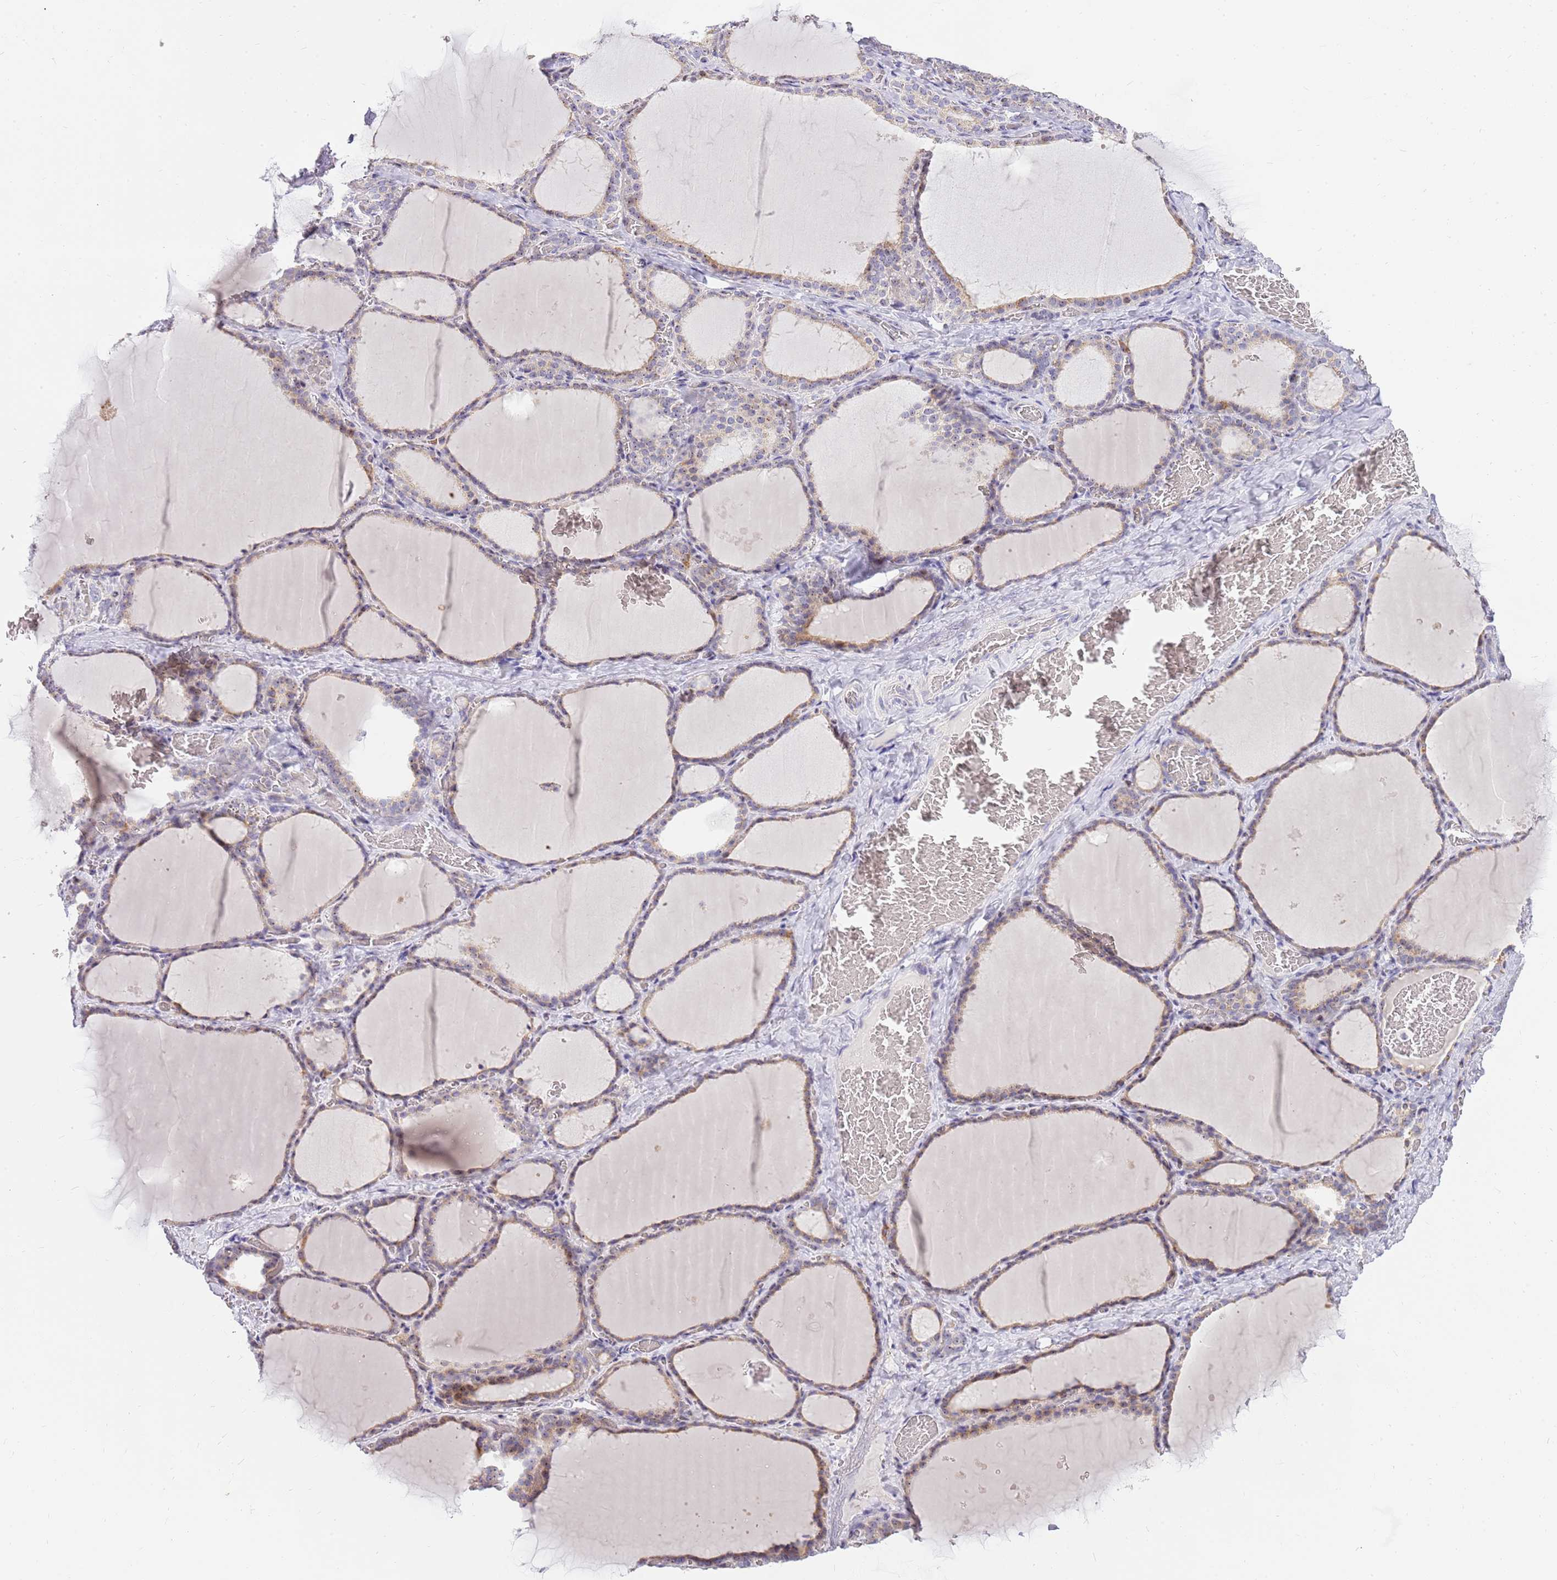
{"staining": {"intensity": "weak", "quantity": ">75%", "location": "cytoplasmic/membranous"}, "tissue": "thyroid gland", "cell_type": "Glandular cells", "image_type": "normal", "snomed": [{"axis": "morphology", "description": "Normal tissue, NOS"}, {"axis": "topography", "description": "Thyroid gland"}], "caption": "This photomicrograph shows normal thyroid gland stained with immunohistochemistry (IHC) to label a protein in brown. The cytoplasmic/membranous of glandular cells show weak positivity for the protein. Nuclei are counter-stained blue.", "gene": "DNAJA3", "patient": {"sex": "female", "age": 39}}